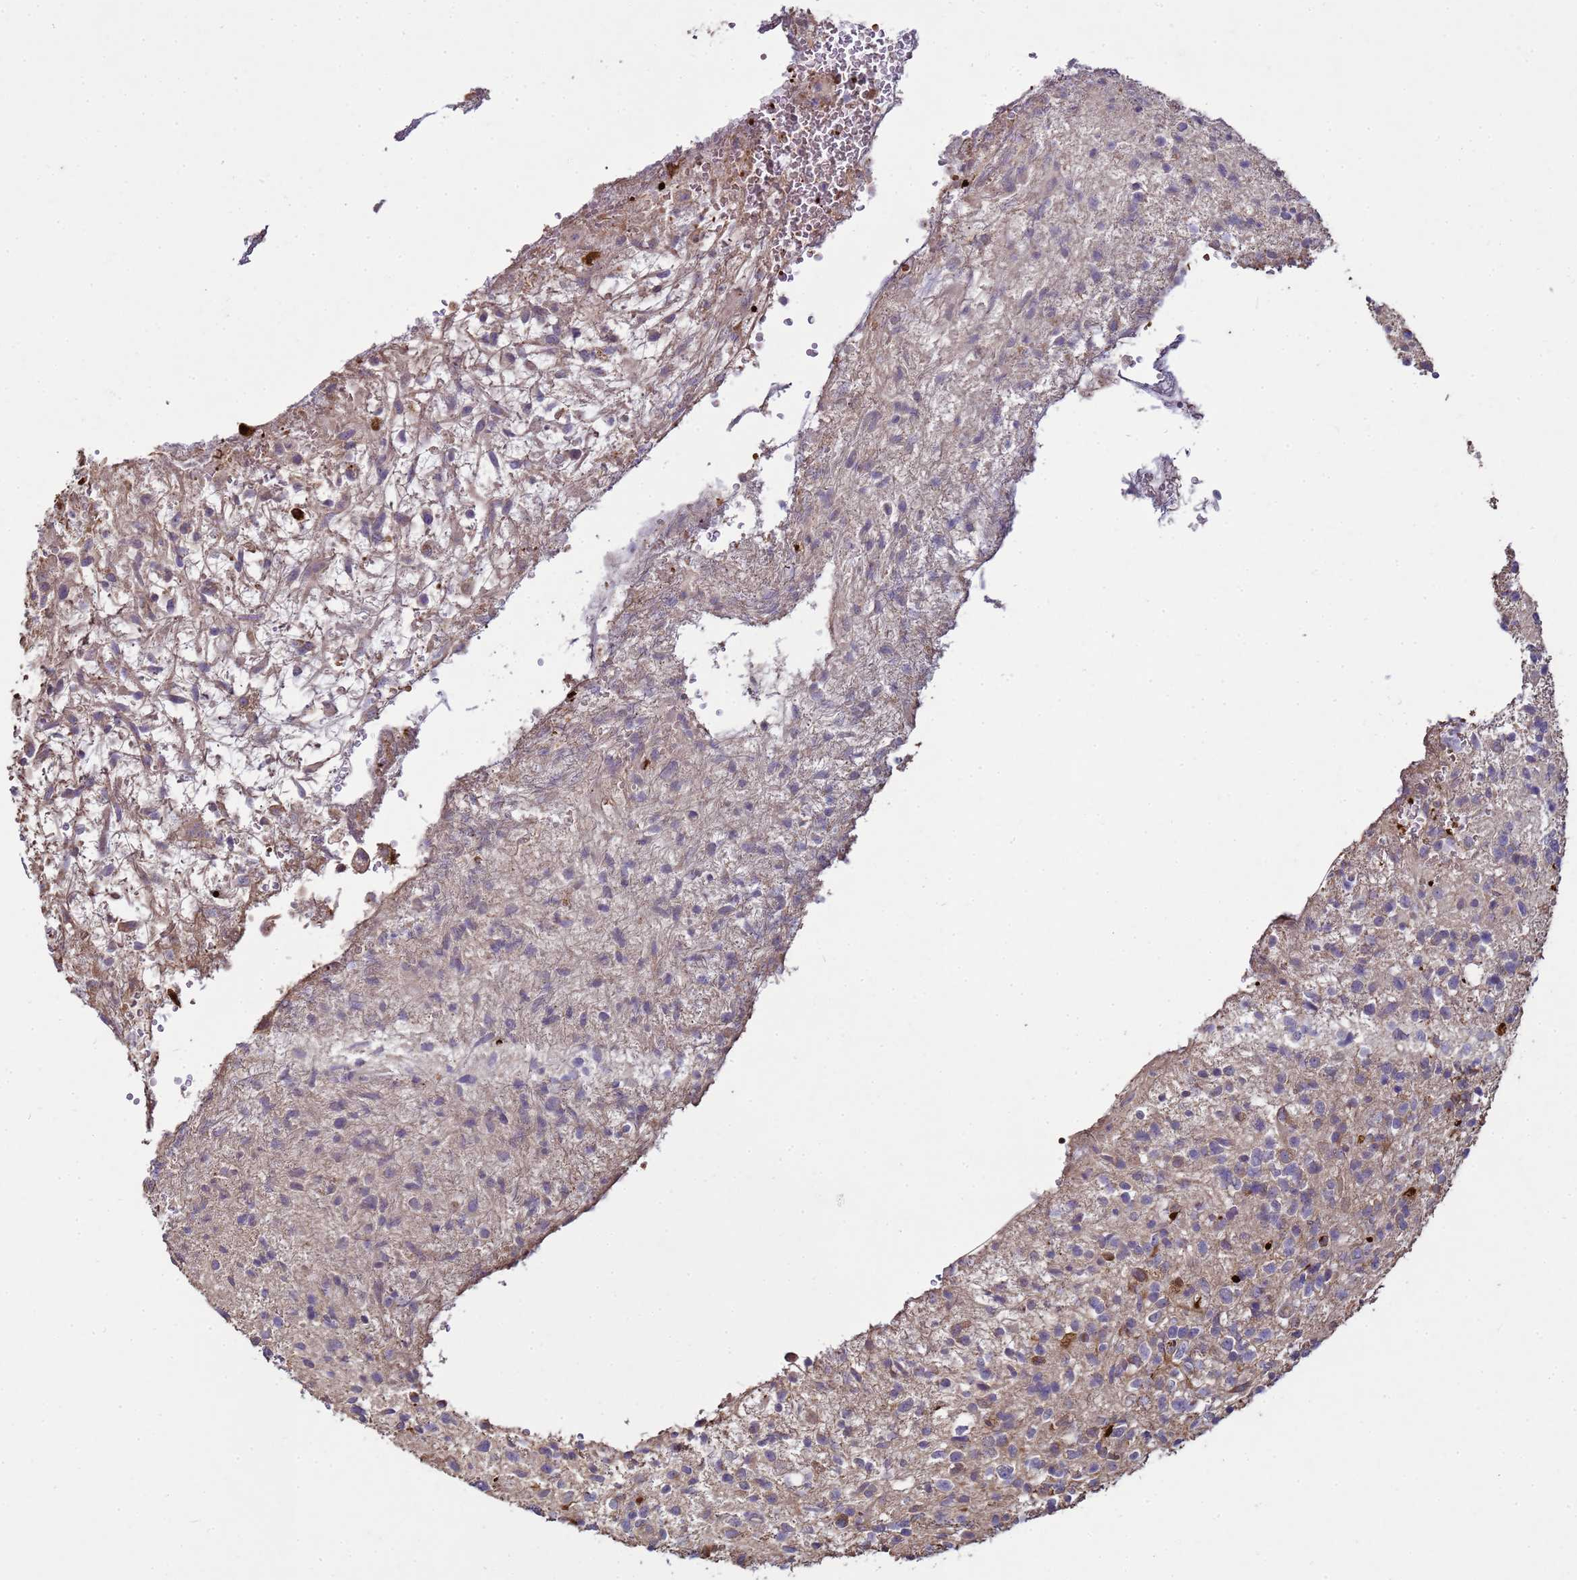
{"staining": {"intensity": "negative", "quantity": "none", "location": "none"}, "tissue": "glioma", "cell_type": "Tumor cells", "image_type": "cancer", "snomed": [{"axis": "morphology", "description": "Glioma, malignant, High grade"}, {"axis": "topography", "description": "Brain"}], "caption": "Glioma was stained to show a protein in brown. There is no significant staining in tumor cells.", "gene": "SGIP1", "patient": {"sex": "male", "age": 56}}